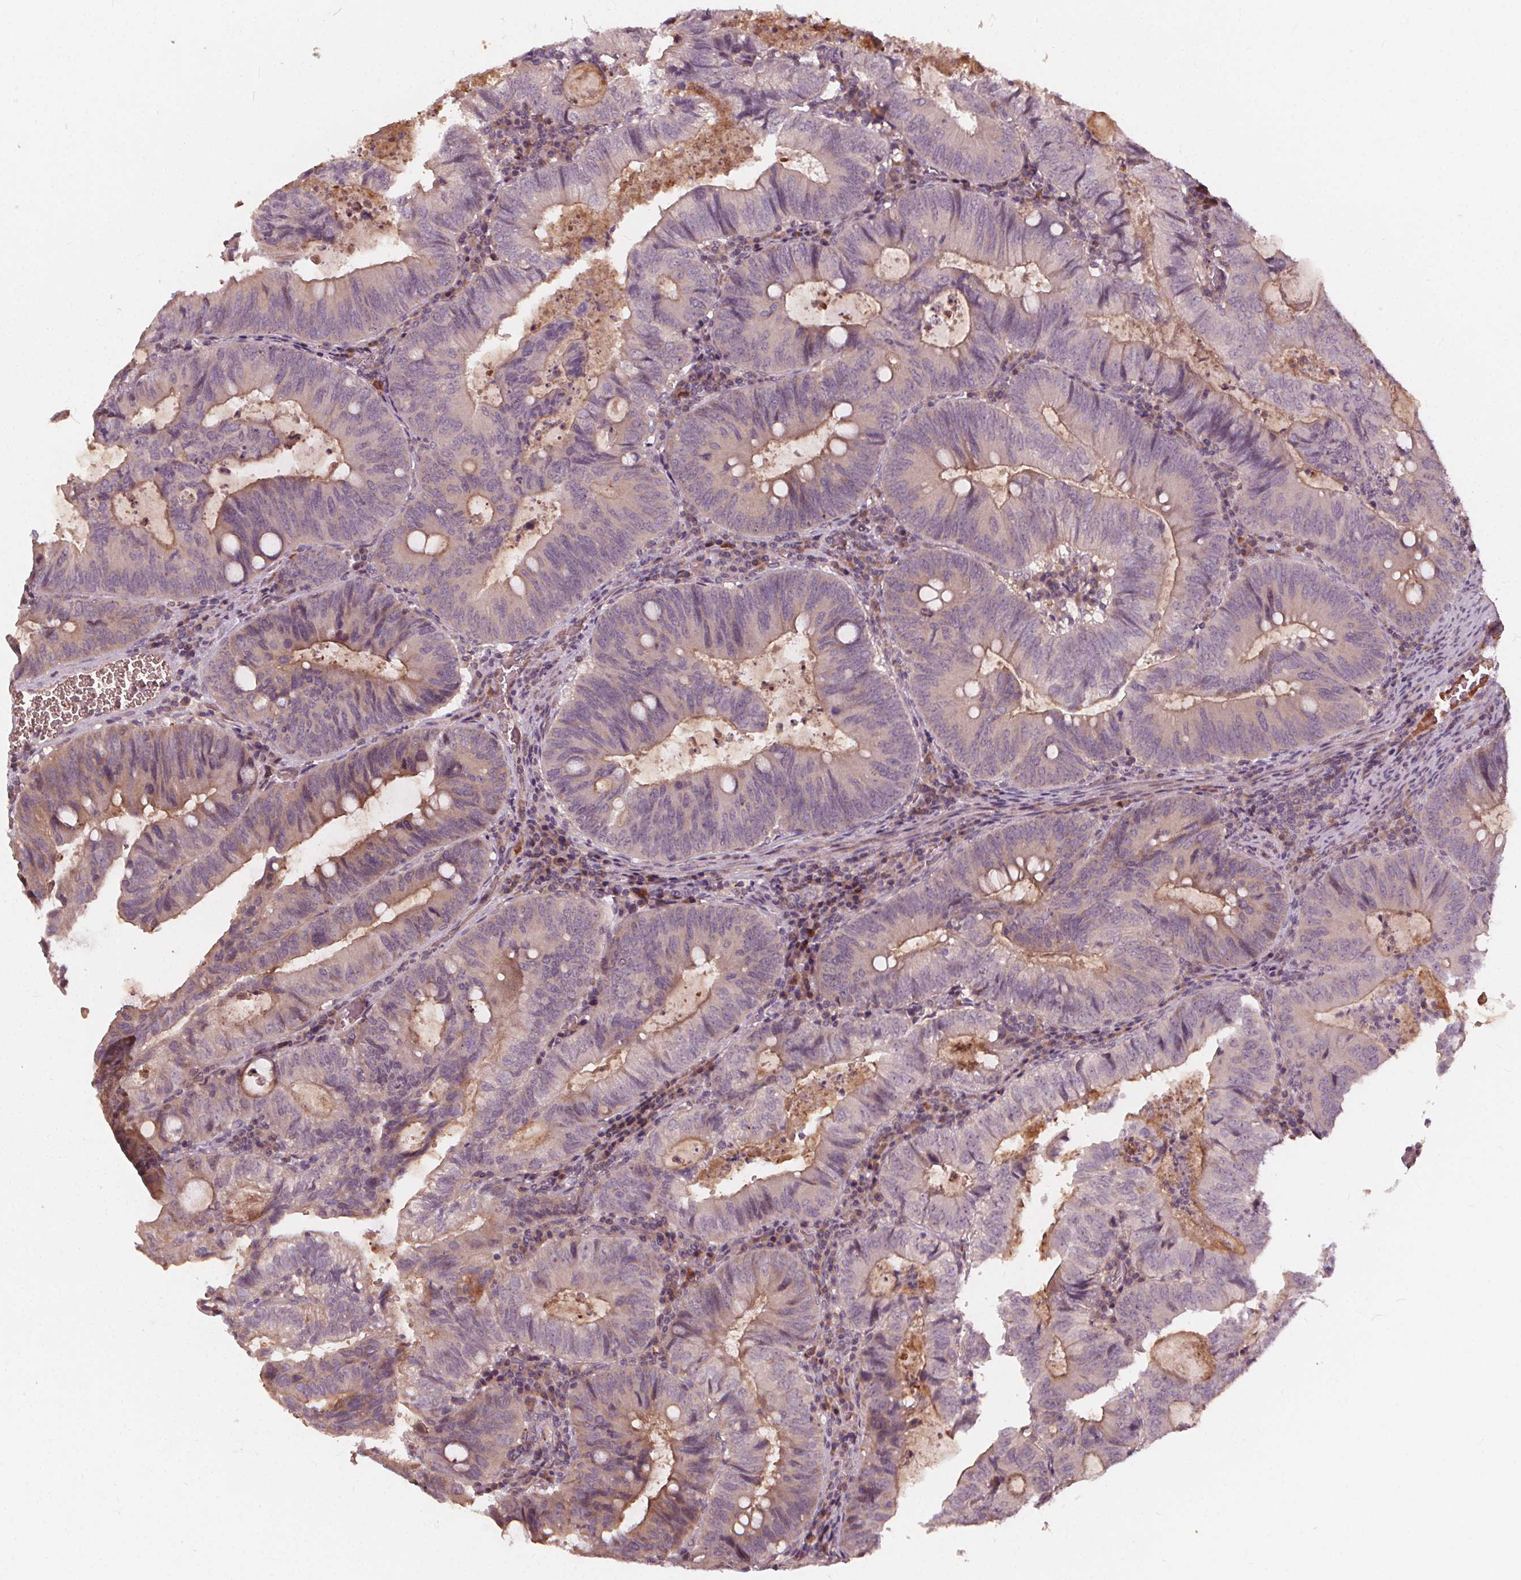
{"staining": {"intensity": "weak", "quantity": "25%-75%", "location": "cytoplasmic/membranous"}, "tissue": "colorectal cancer", "cell_type": "Tumor cells", "image_type": "cancer", "snomed": [{"axis": "morphology", "description": "Adenocarcinoma, NOS"}, {"axis": "topography", "description": "Colon"}], "caption": "Protein positivity by immunohistochemistry reveals weak cytoplasmic/membranous expression in approximately 25%-75% of tumor cells in colorectal cancer (adenocarcinoma).", "gene": "IPO13", "patient": {"sex": "male", "age": 67}}